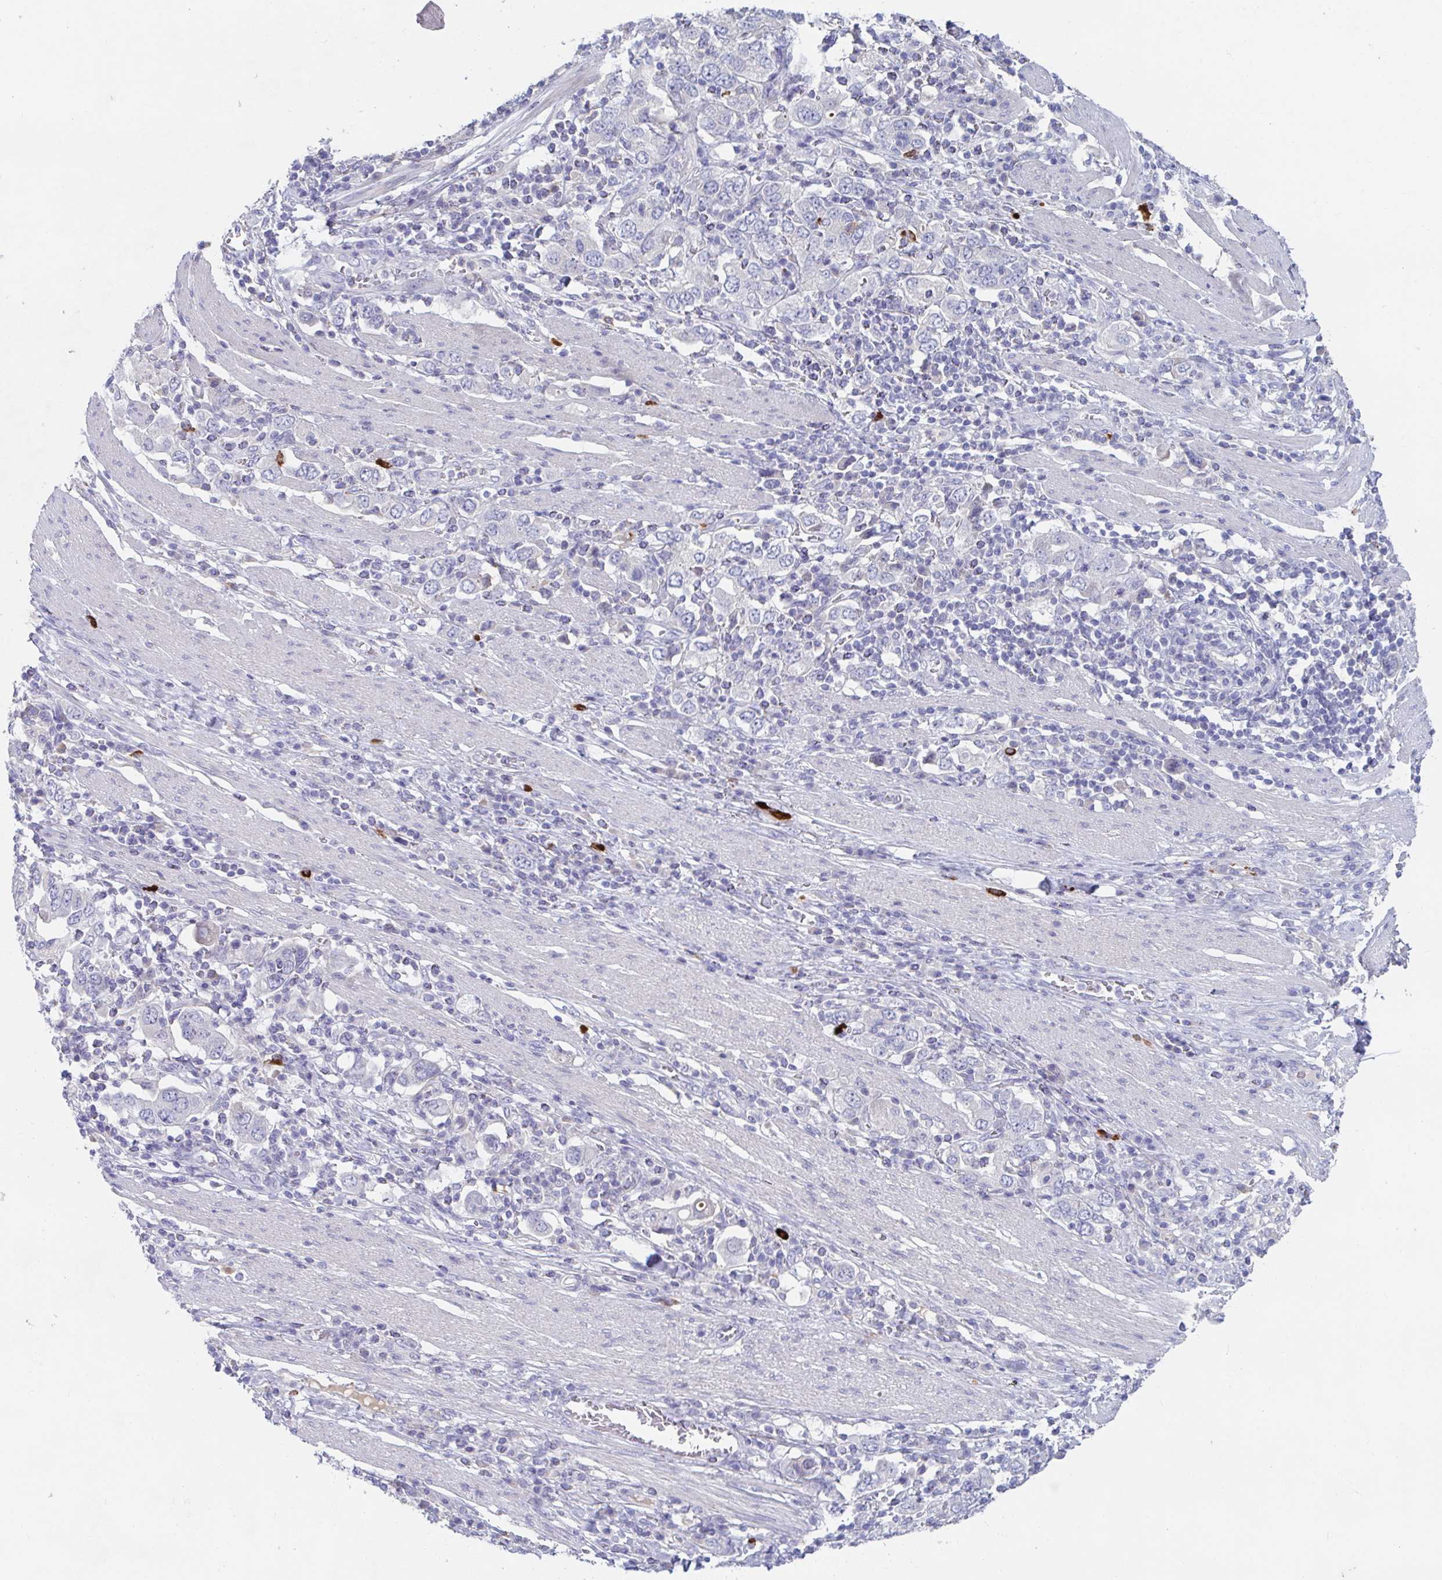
{"staining": {"intensity": "negative", "quantity": "none", "location": "none"}, "tissue": "stomach cancer", "cell_type": "Tumor cells", "image_type": "cancer", "snomed": [{"axis": "morphology", "description": "Adenocarcinoma, NOS"}, {"axis": "topography", "description": "Stomach, upper"}, {"axis": "topography", "description": "Stomach"}], "caption": "IHC image of neoplastic tissue: human adenocarcinoma (stomach) stained with DAB (3,3'-diaminobenzidine) demonstrates no significant protein staining in tumor cells.", "gene": "KCNK5", "patient": {"sex": "male", "age": 62}}